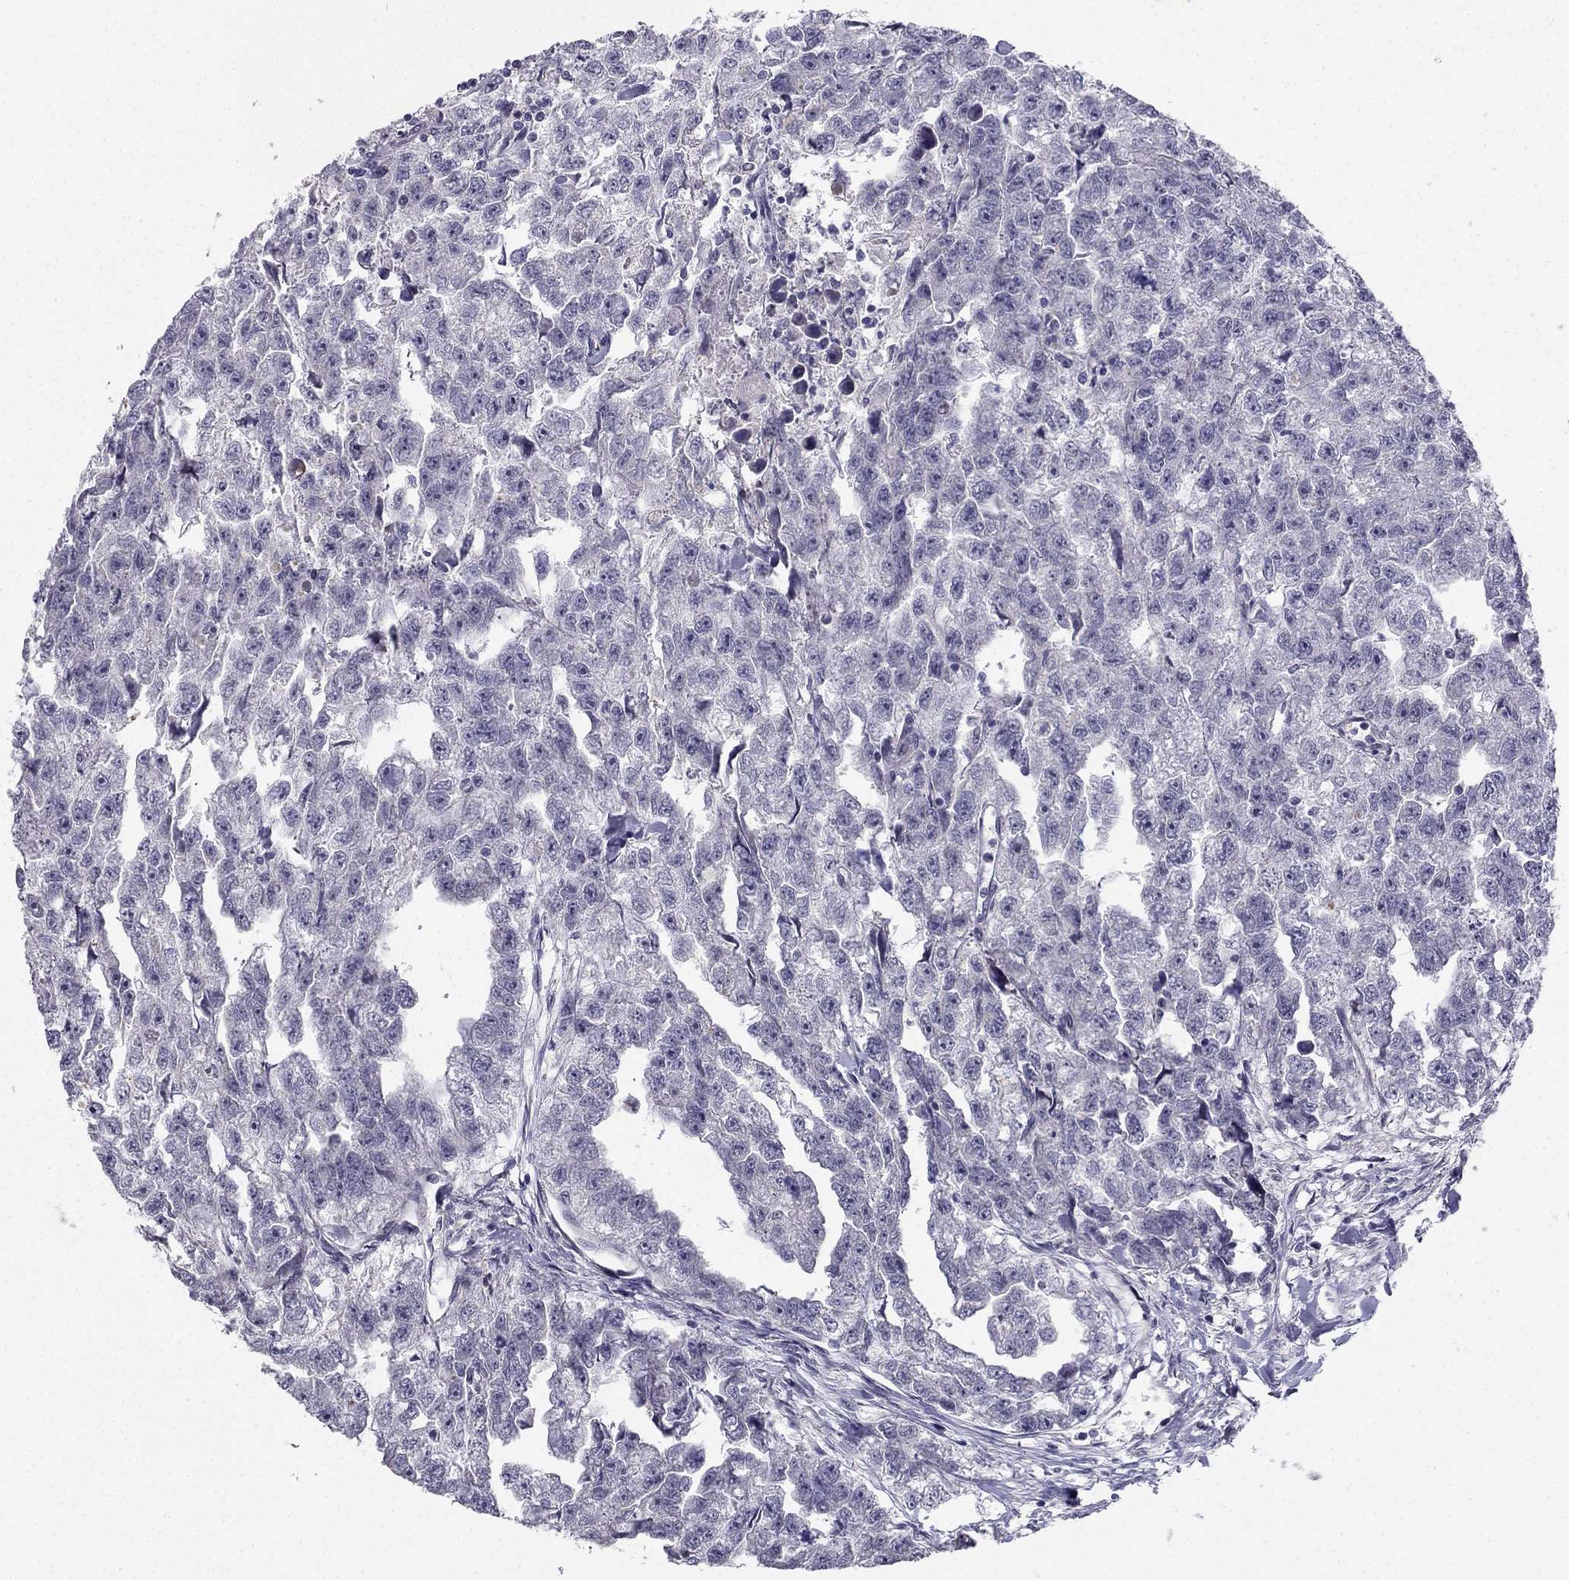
{"staining": {"intensity": "negative", "quantity": "none", "location": "none"}, "tissue": "testis cancer", "cell_type": "Tumor cells", "image_type": "cancer", "snomed": [{"axis": "morphology", "description": "Carcinoma, Embryonal, NOS"}, {"axis": "morphology", "description": "Teratoma, malignant, NOS"}, {"axis": "topography", "description": "Testis"}], "caption": "DAB immunohistochemical staining of human testis cancer exhibits no significant expression in tumor cells.", "gene": "CHST8", "patient": {"sex": "male", "age": 44}}